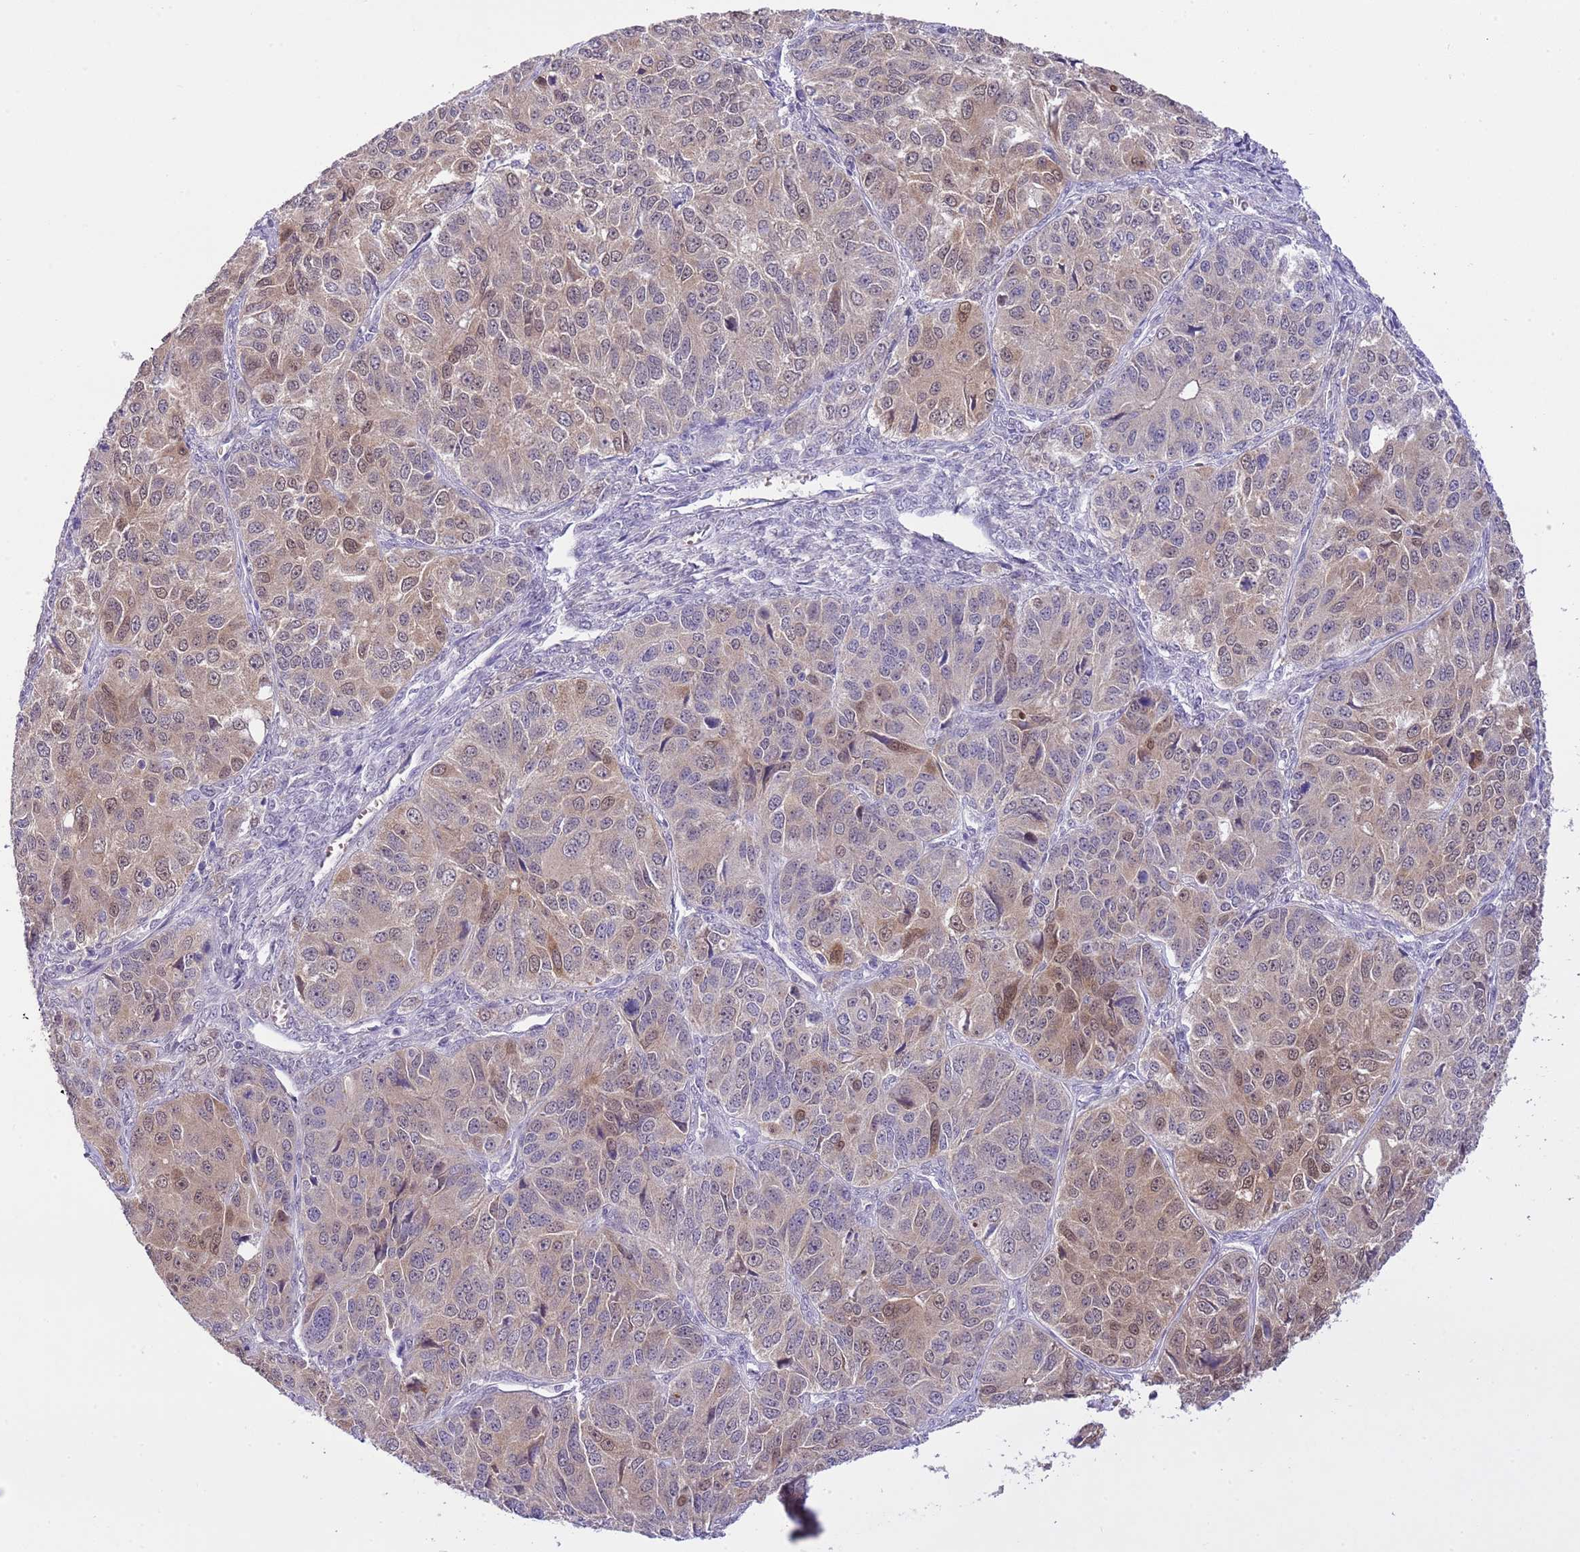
{"staining": {"intensity": "weak", "quantity": "25%-75%", "location": "cytoplasmic/membranous,nuclear"}, "tissue": "ovarian cancer", "cell_type": "Tumor cells", "image_type": "cancer", "snomed": [{"axis": "morphology", "description": "Carcinoma, endometroid"}, {"axis": "topography", "description": "Ovary"}], "caption": "A photomicrograph showing weak cytoplasmic/membranous and nuclear positivity in approximately 25%-75% of tumor cells in ovarian endometroid carcinoma, as visualized by brown immunohistochemical staining.", "gene": "GALK2", "patient": {"sex": "female", "age": 51}}